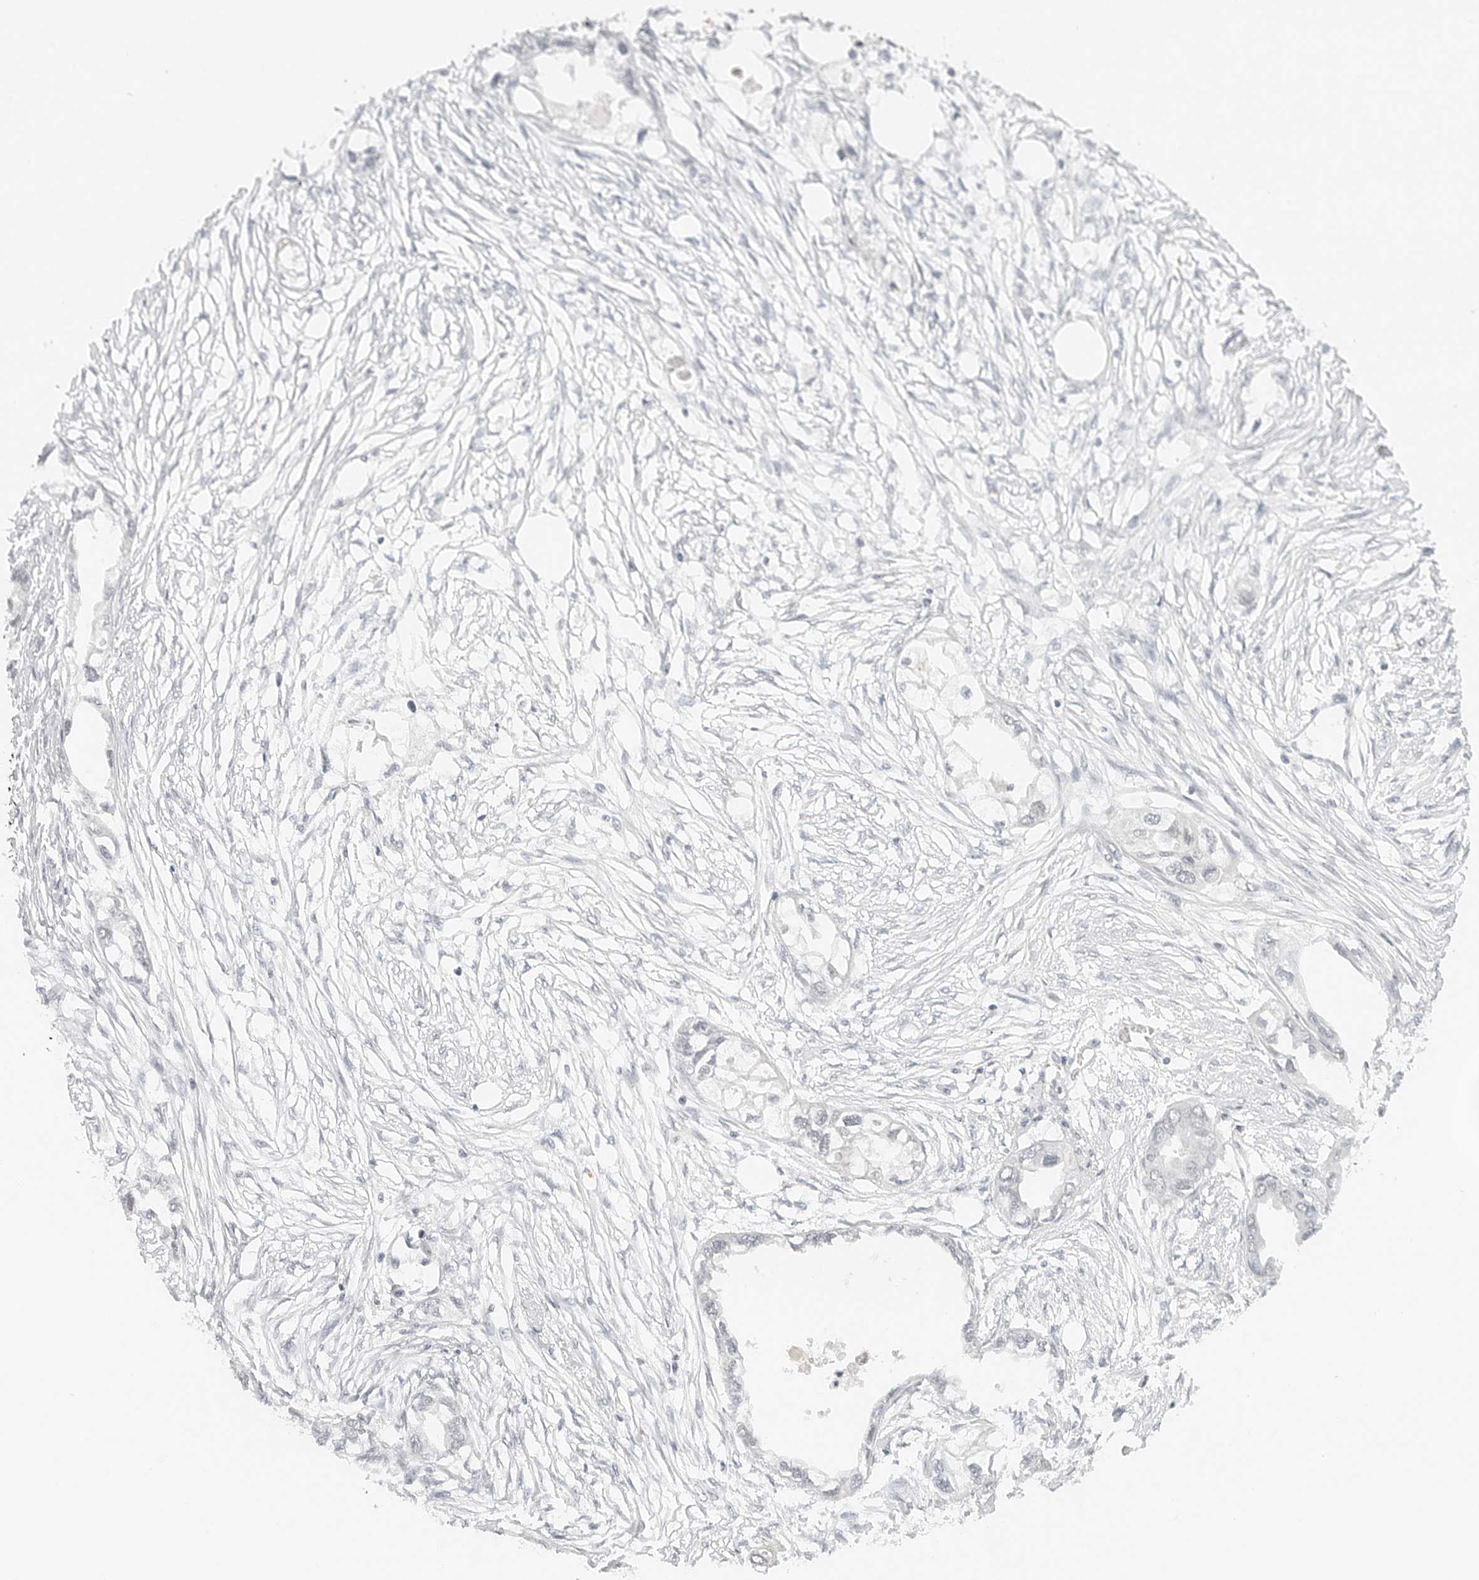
{"staining": {"intensity": "negative", "quantity": "none", "location": "none"}, "tissue": "endometrial cancer", "cell_type": "Tumor cells", "image_type": "cancer", "snomed": [{"axis": "morphology", "description": "Adenocarcinoma, NOS"}, {"axis": "morphology", "description": "Adenocarcinoma, metastatic, NOS"}, {"axis": "topography", "description": "Adipose tissue"}, {"axis": "topography", "description": "Endometrium"}], "caption": "The micrograph exhibits no staining of tumor cells in endometrial cancer. (Stains: DAB immunohistochemistry with hematoxylin counter stain, Microscopy: brightfield microscopy at high magnification).", "gene": "NEO1", "patient": {"sex": "female", "age": 67}}